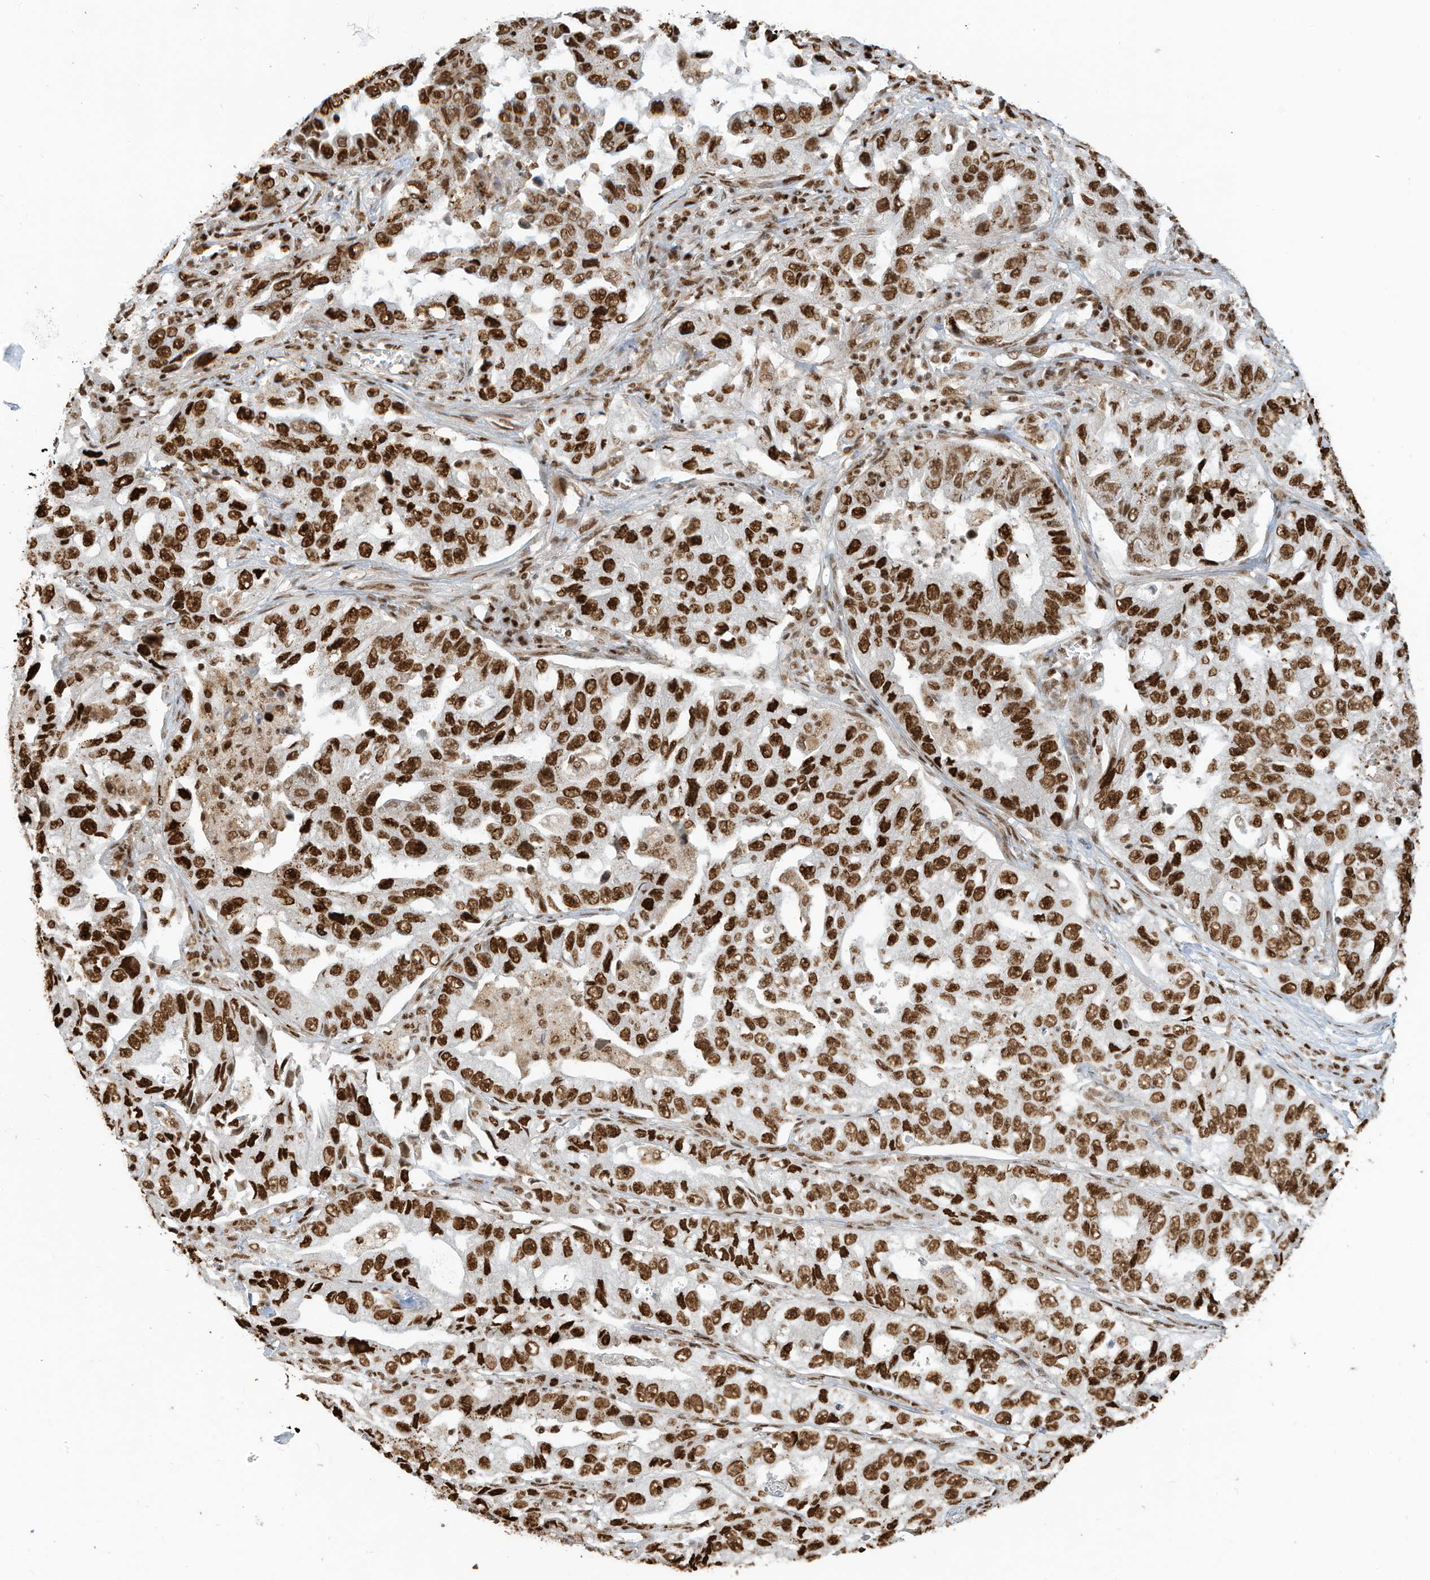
{"staining": {"intensity": "strong", "quantity": ">75%", "location": "nuclear"}, "tissue": "lung cancer", "cell_type": "Tumor cells", "image_type": "cancer", "snomed": [{"axis": "morphology", "description": "Adenocarcinoma, NOS"}, {"axis": "topography", "description": "Lung"}], "caption": "The histopathology image demonstrates immunohistochemical staining of lung cancer. There is strong nuclear positivity is appreciated in about >75% of tumor cells.", "gene": "SAMD15", "patient": {"sex": "female", "age": 51}}